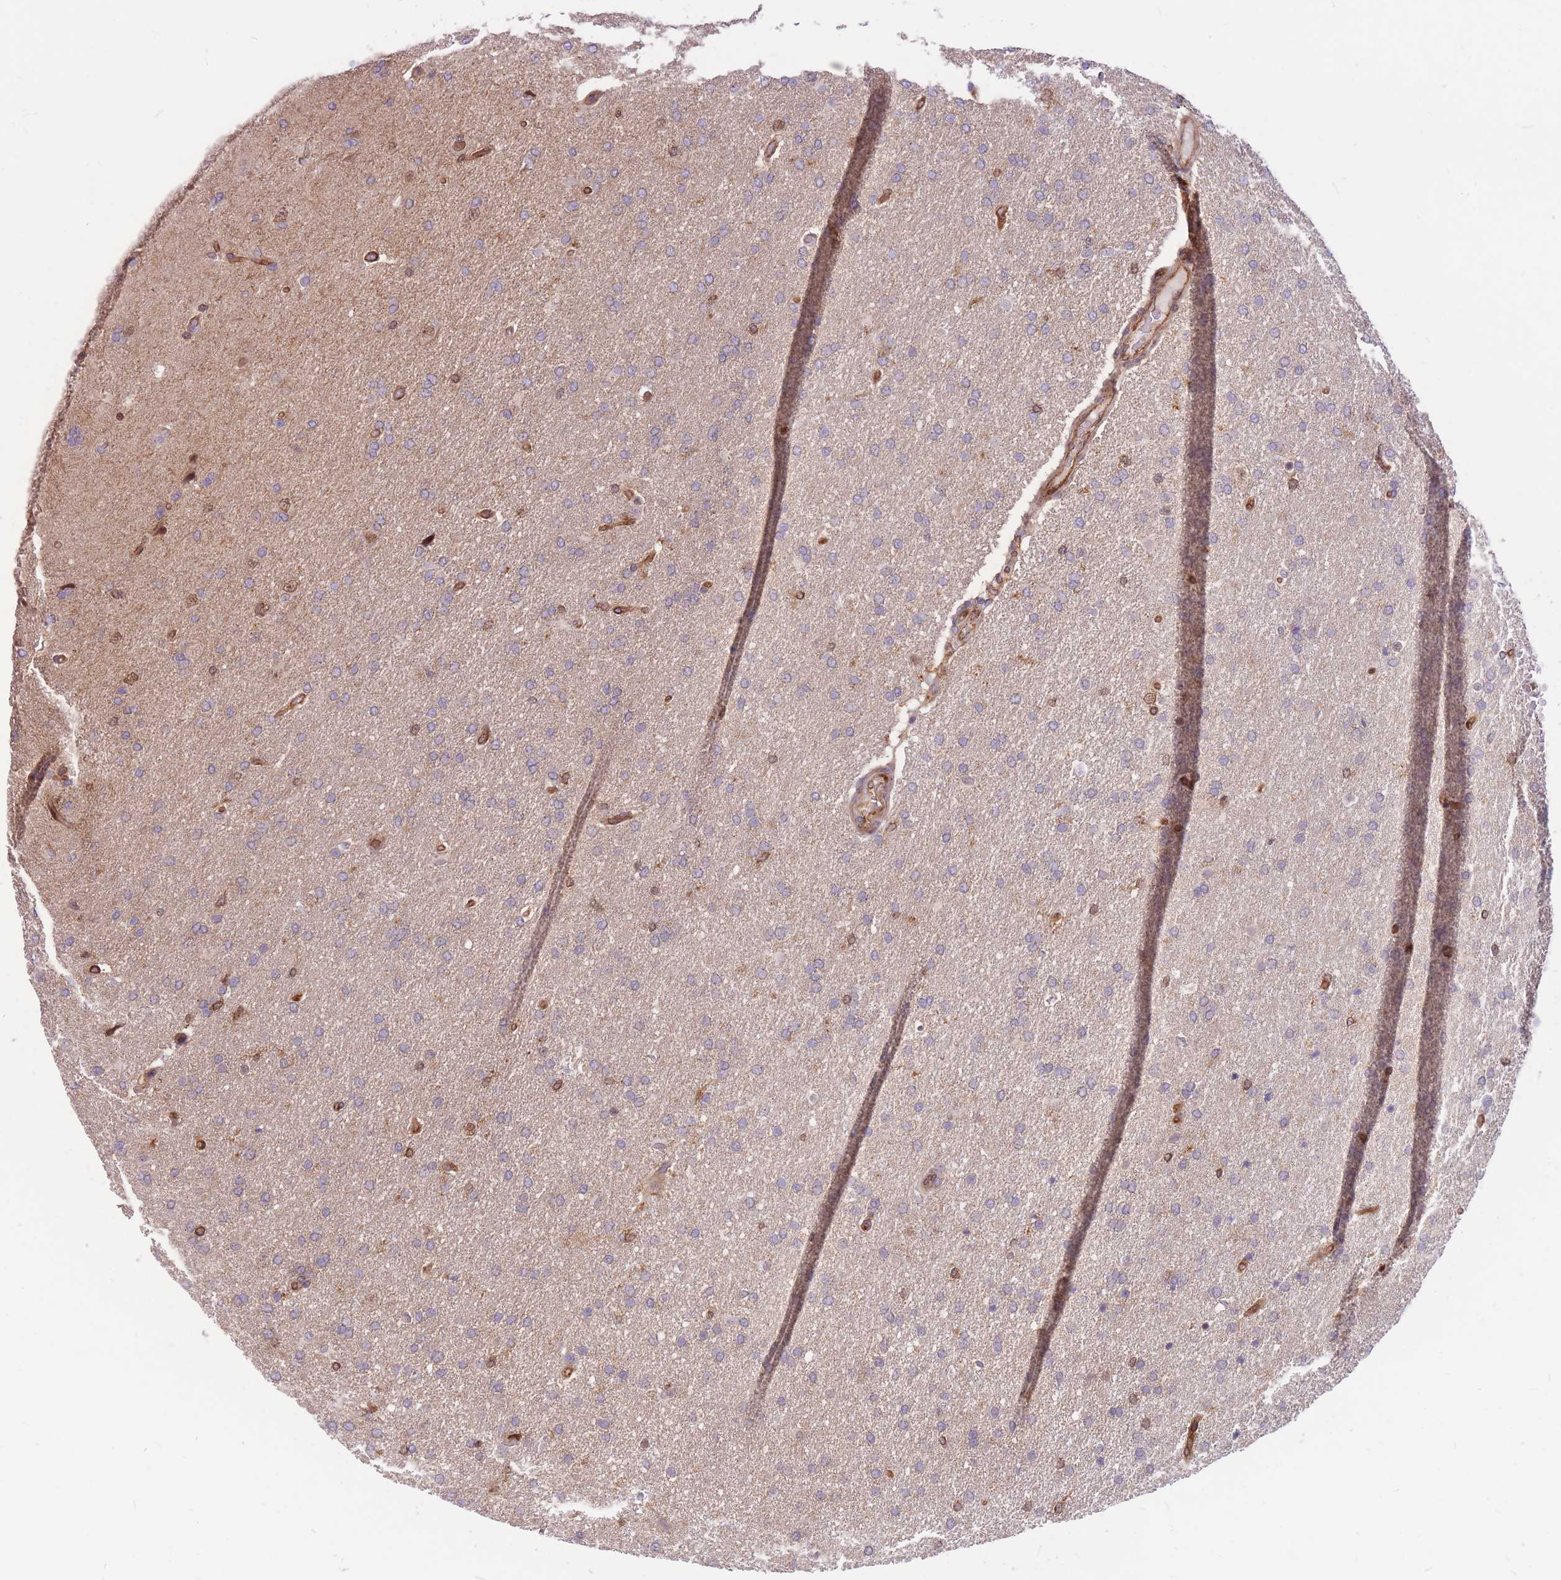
{"staining": {"intensity": "negative", "quantity": "none", "location": "none"}, "tissue": "glioma", "cell_type": "Tumor cells", "image_type": "cancer", "snomed": [{"axis": "morphology", "description": "Glioma, malignant, High grade"}, {"axis": "topography", "description": "Brain"}], "caption": "The micrograph shows no staining of tumor cells in glioma. (DAB immunohistochemistry with hematoxylin counter stain).", "gene": "TCF20", "patient": {"sex": "male", "age": 72}}